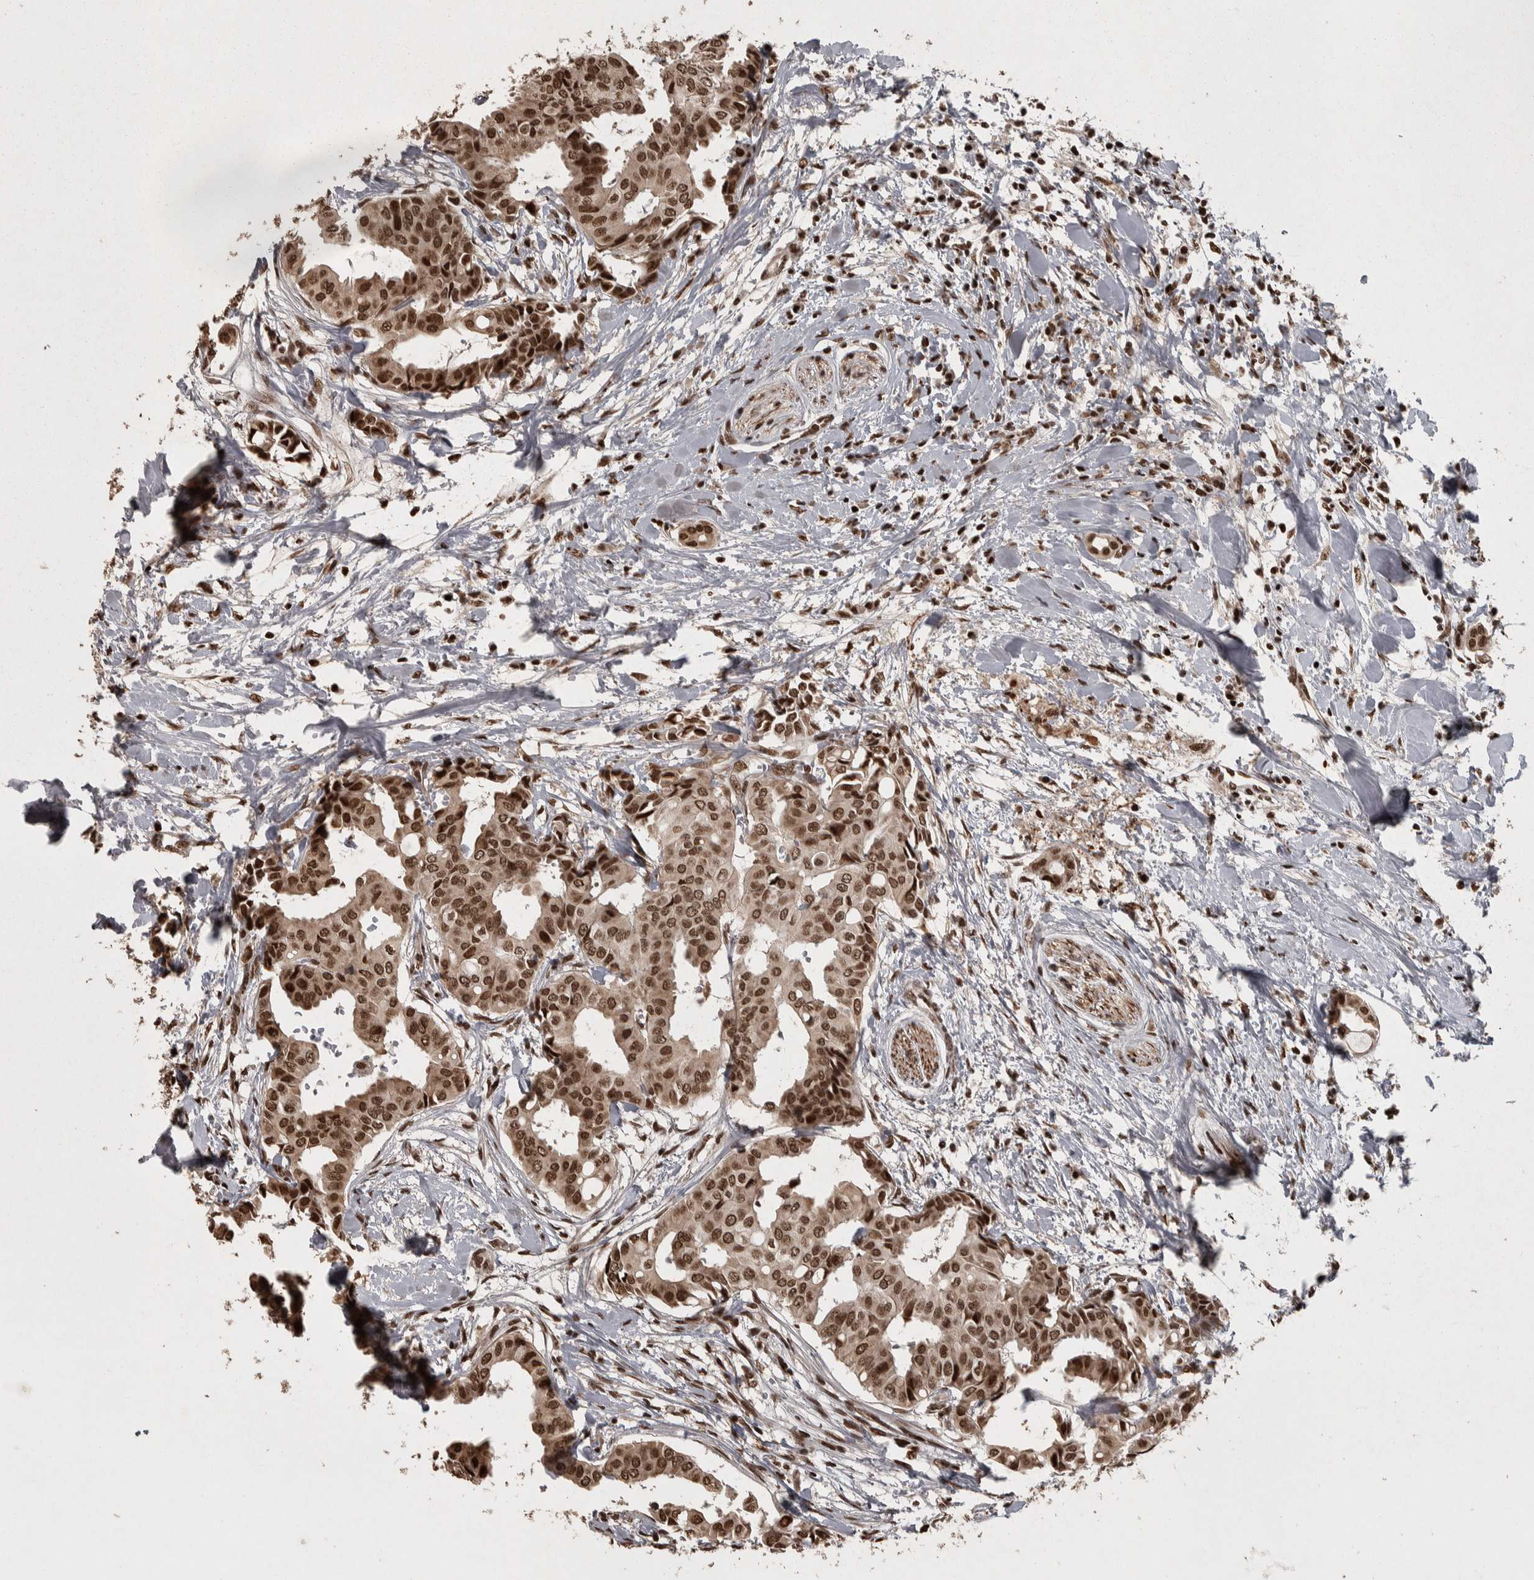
{"staining": {"intensity": "strong", "quantity": ">75%", "location": "nuclear"}, "tissue": "head and neck cancer", "cell_type": "Tumor cells", "image_type": "cancer", "snomed": [{"axis": "morphology", "description": "Adenocarcinoma, NOS"}, {"axis": "topography", "description": "Salivary gland"}, {"axis": "topography", "description": "Head-Neck"}], "caption": "Immunohistochemical staining of head and neck adenocarcinoma demonstrates strong nuclear protein staining in about >75% of tumor cells.", "gene": "ZFHX4", "patient": {"sex": "female", "age": 59}}